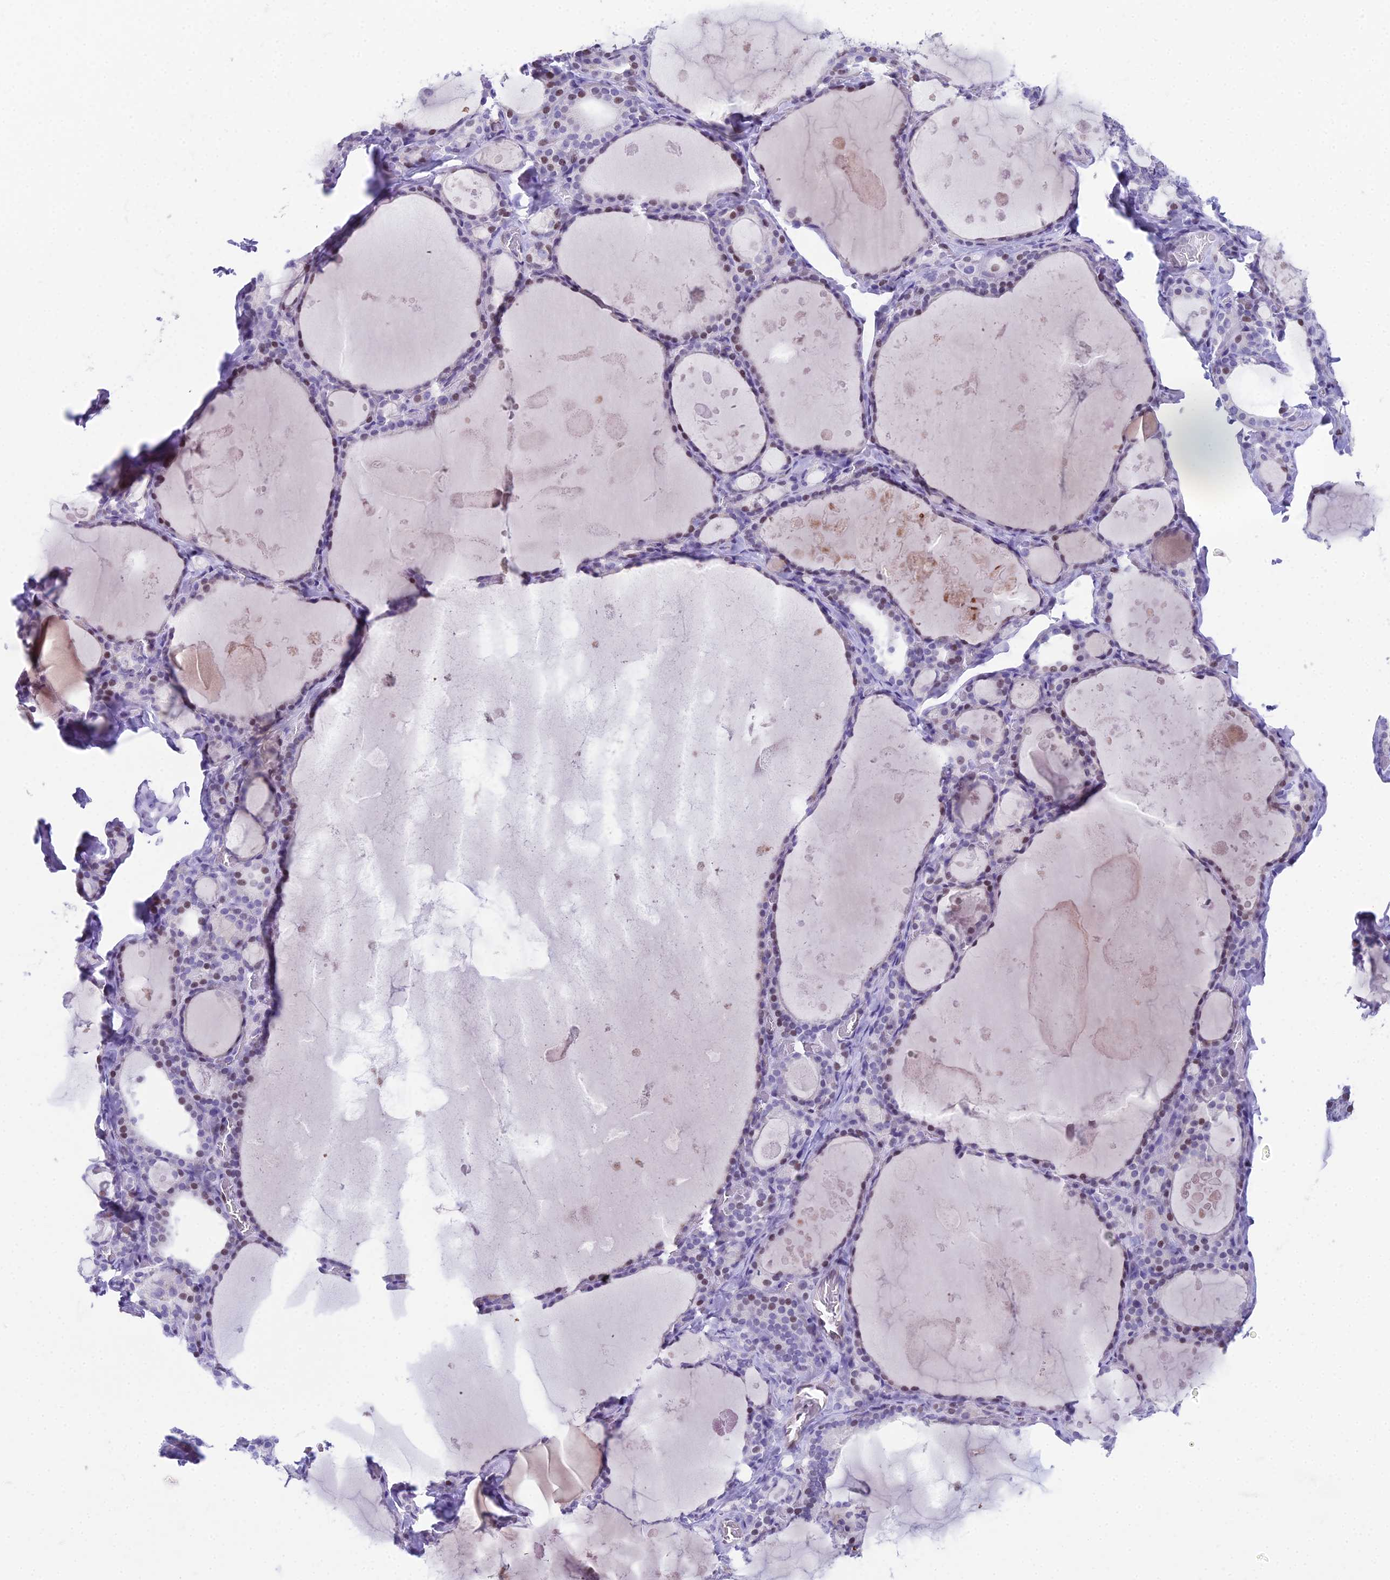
{"staining": {"intensity": "moderate", "quantity": "25%-75%", "location": "nuclear"}, "tissue": "thyroid gland", "cell_type": "Glandular cells", "image_type": "normal", "snomed": [{"axis": "morphology", "description": "Normal tissue, NOS"}, {"axis": "topography", "description": "Thyroid gland"}], "caption": "The image exhibits staining of benign thyroid gland, revealing moderate nuclear protein positivity (brown color) within glandular cells.", "gene": "CC2D2A", "patient": {"sex": "male", "age": 56}}